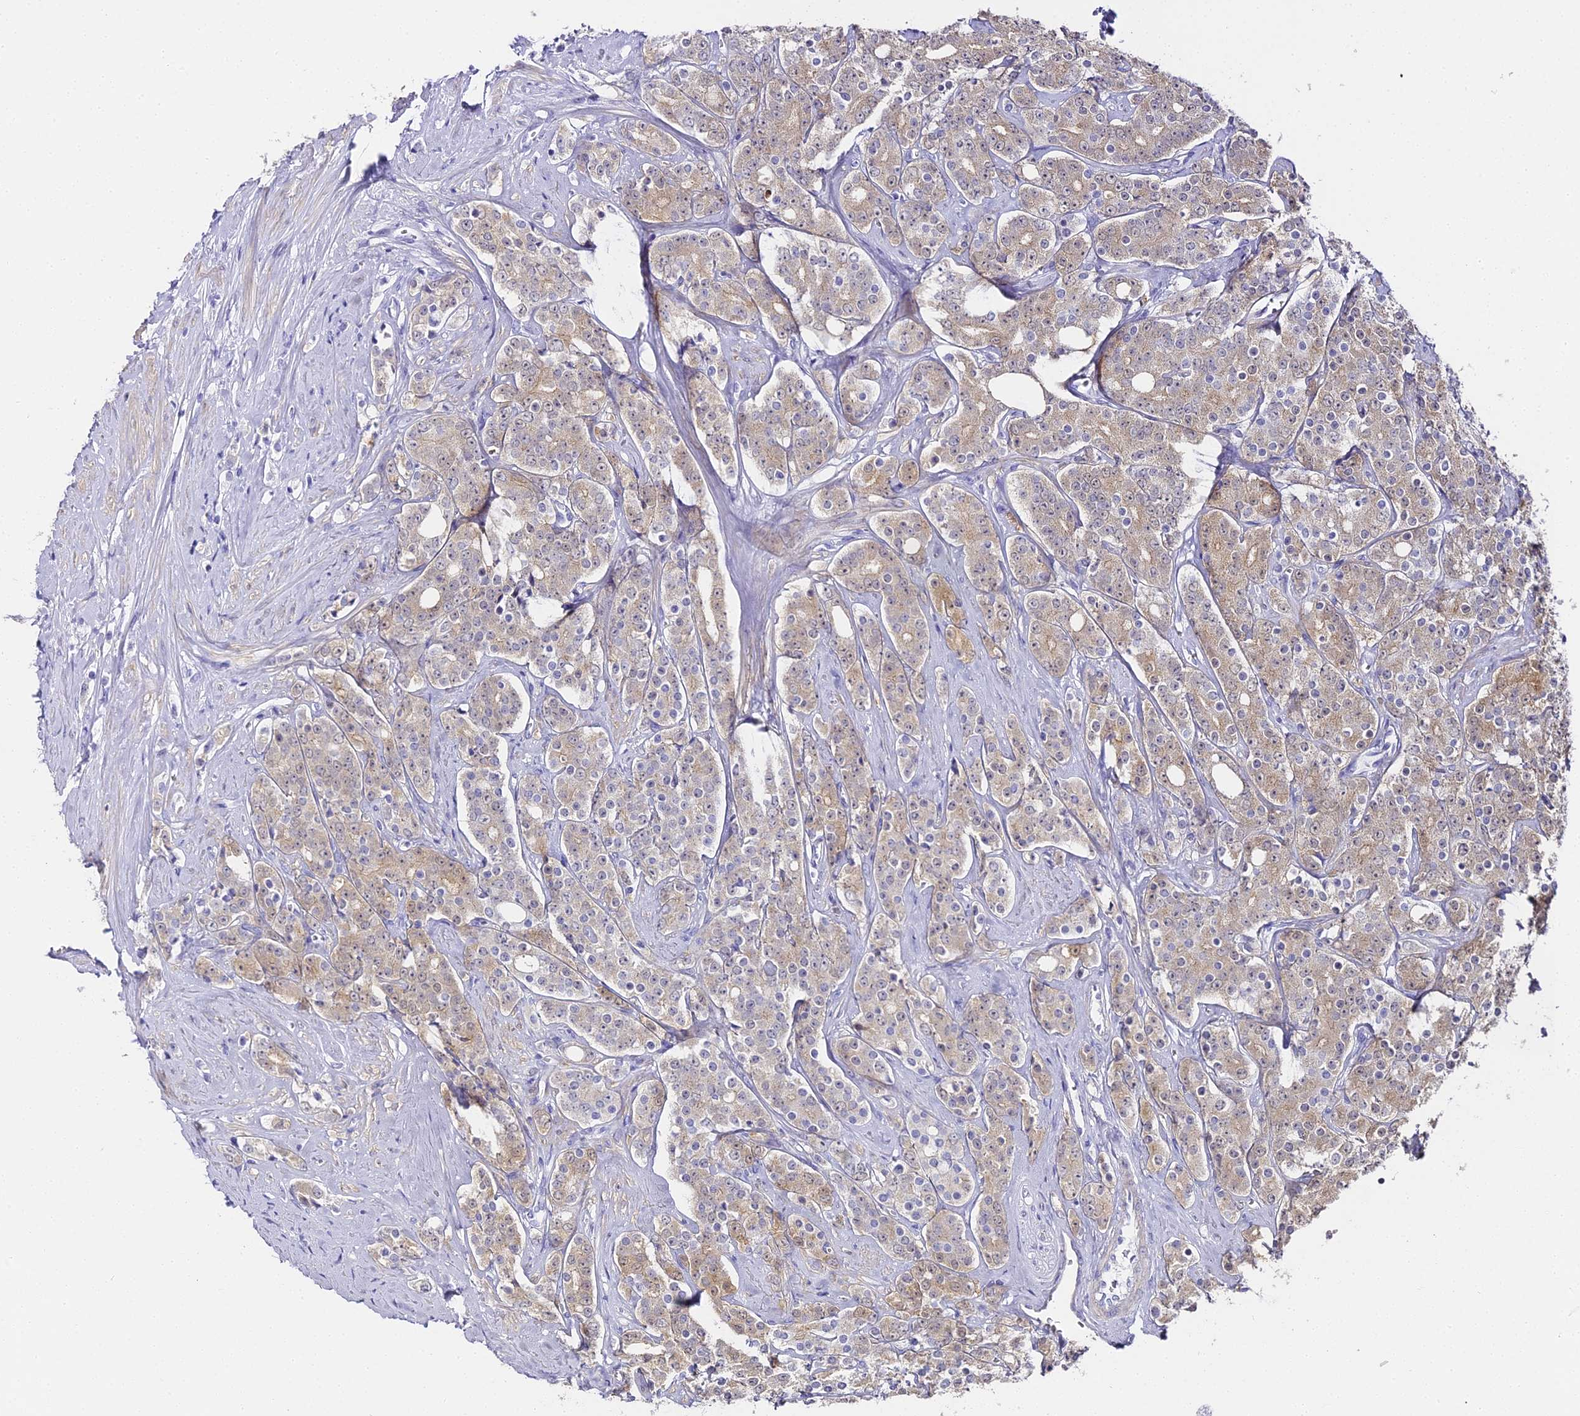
{"staining": {"intensity": "weak", "quantity": "25%-75%", "location": "cytoplasmic/membranous"}, "tissue": "prostate cancer", "cell_type": "Tumor cells", "image_type": "cancer", "snomed": [{"axis": "morphology", "description": "Adenocarcinoma, High grade"}, {"axis": "topography", "description": "Prostate"}], "caption": "High-magnification brightfield microscopy of prostate high-grade adenocarcinoma stained with DAB (brown) and counterstained with hematoxylin (blue). tumor cells exhibit weak cytoplasmic/membranous positivity is seen in about25%-75% of cells.", "gene": "ABHD14A-ACY1", "patient": {"sex": "male", "age": 62}}